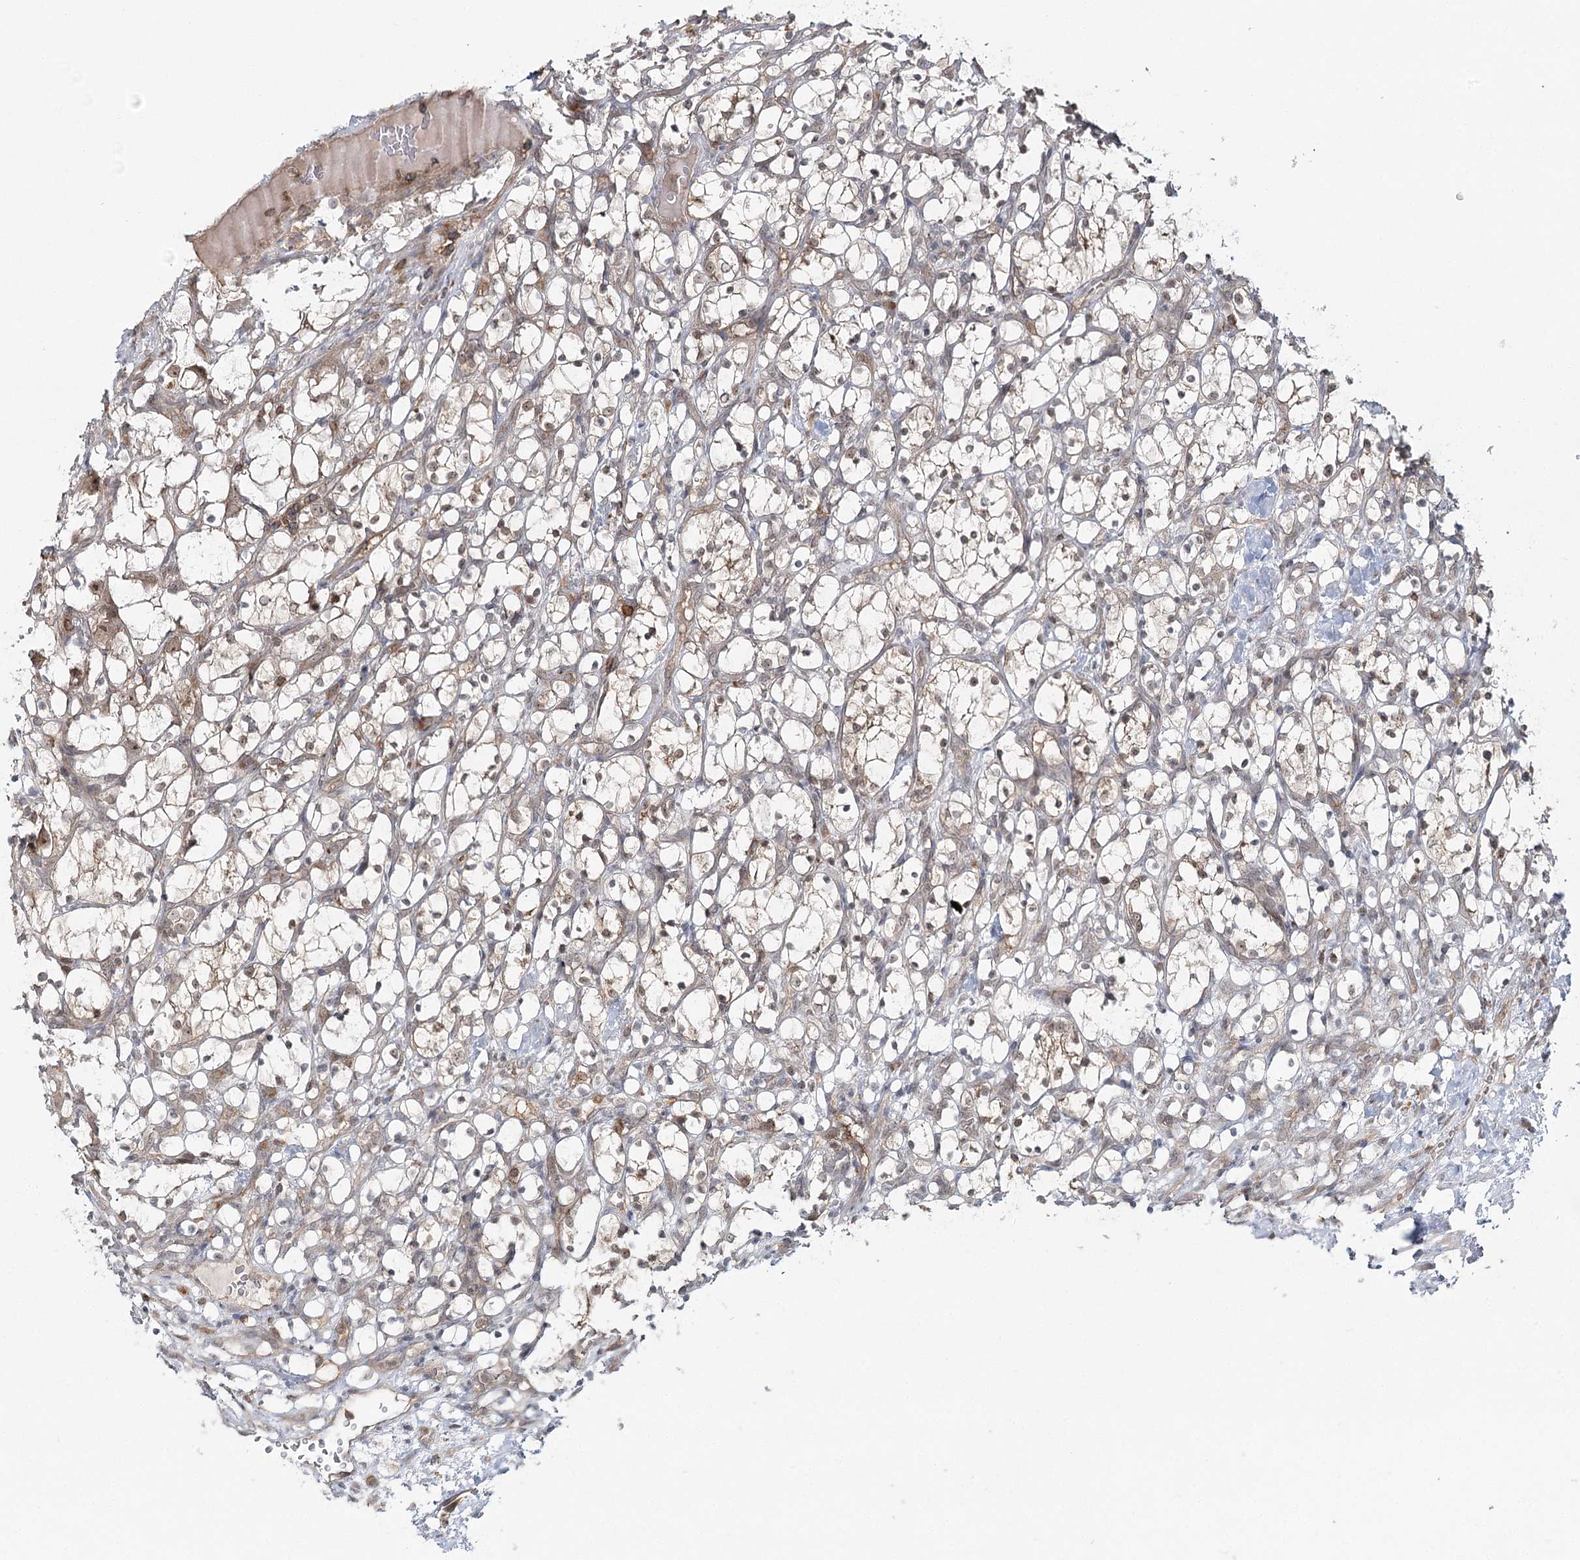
{"staining": {"intensity": "weak", "quantity": ">75%", "location": "cytoplasmic/membranous,nuclear"}, "tissue": "renal cancer", "cell_type": "Tumor cells", "image_type": "cancer", "snomed": [{"axis": "morphology", "description": "Adenocarcinoma, NOS"}, {"axis": "topography", "description": "Kidney"}], "caption": "An image showing weak cytoplasmic/membranous and nuclear expression in approximately >75% of tumor cells in renal cancer, as visualized by brown immunohistochemical staining.", "gene": "FAM120B", "patient": {"sex": "female", "age": 69}}